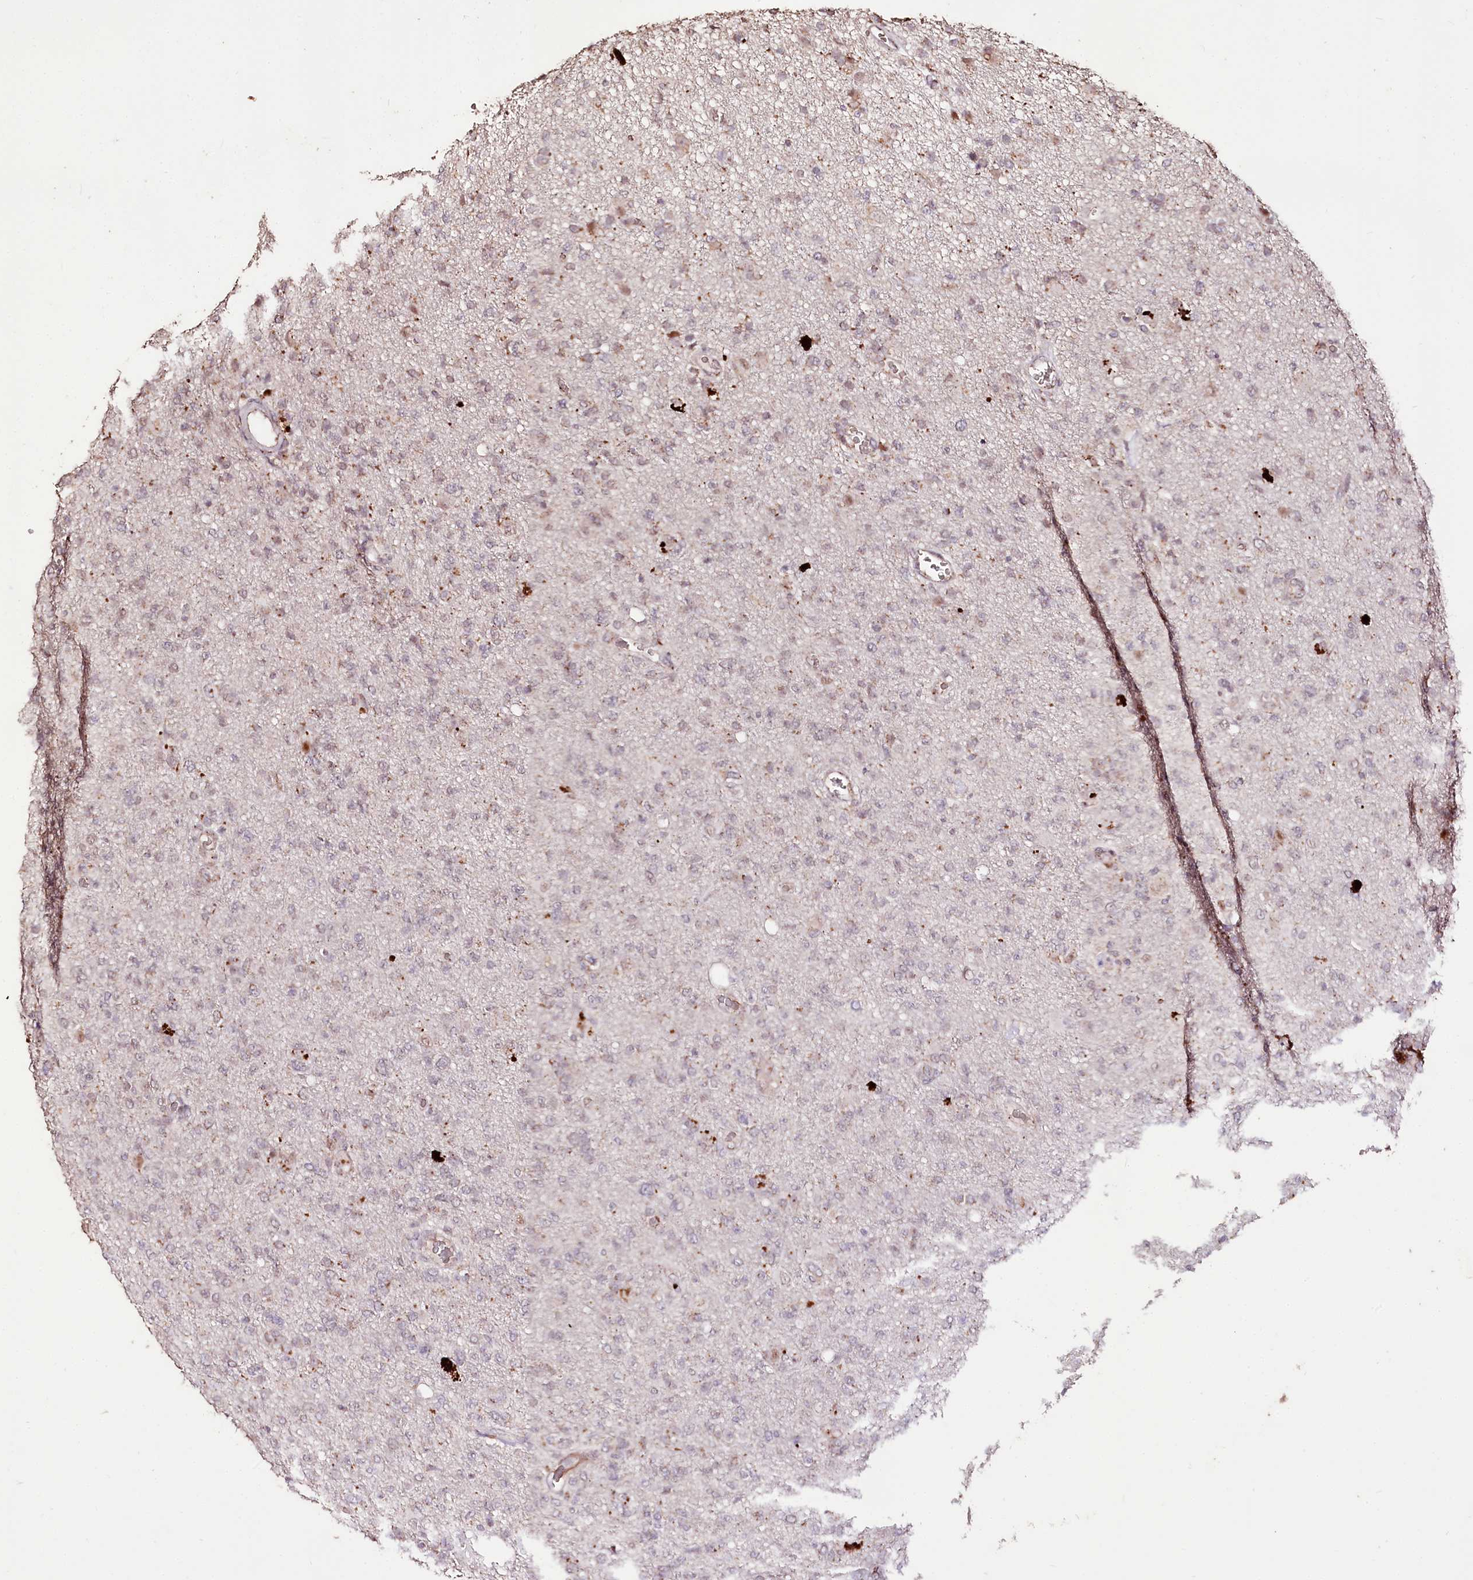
{"staining": {"intensity": "negative", "quantity": "none", "location": "none"}, "tissue": "glioma", "cell_type": "Tumor cells", "image_type": "cancer", "snomed": [{"axis": "morphology", "description": "Glioma, malignant, High grade"}, {"axis": "topography", "description": "Brain"}], "caption": "A high-resolution photomicrograph shows immunohistochemistry (IHC) staining of glioma, which displays no significant staining in tumor cells. (DAB (3,3'-diaminobenzidine) IHC, high magnification).", "gene": "CARD19", "patient": {"sex": "female", "age": 57}}